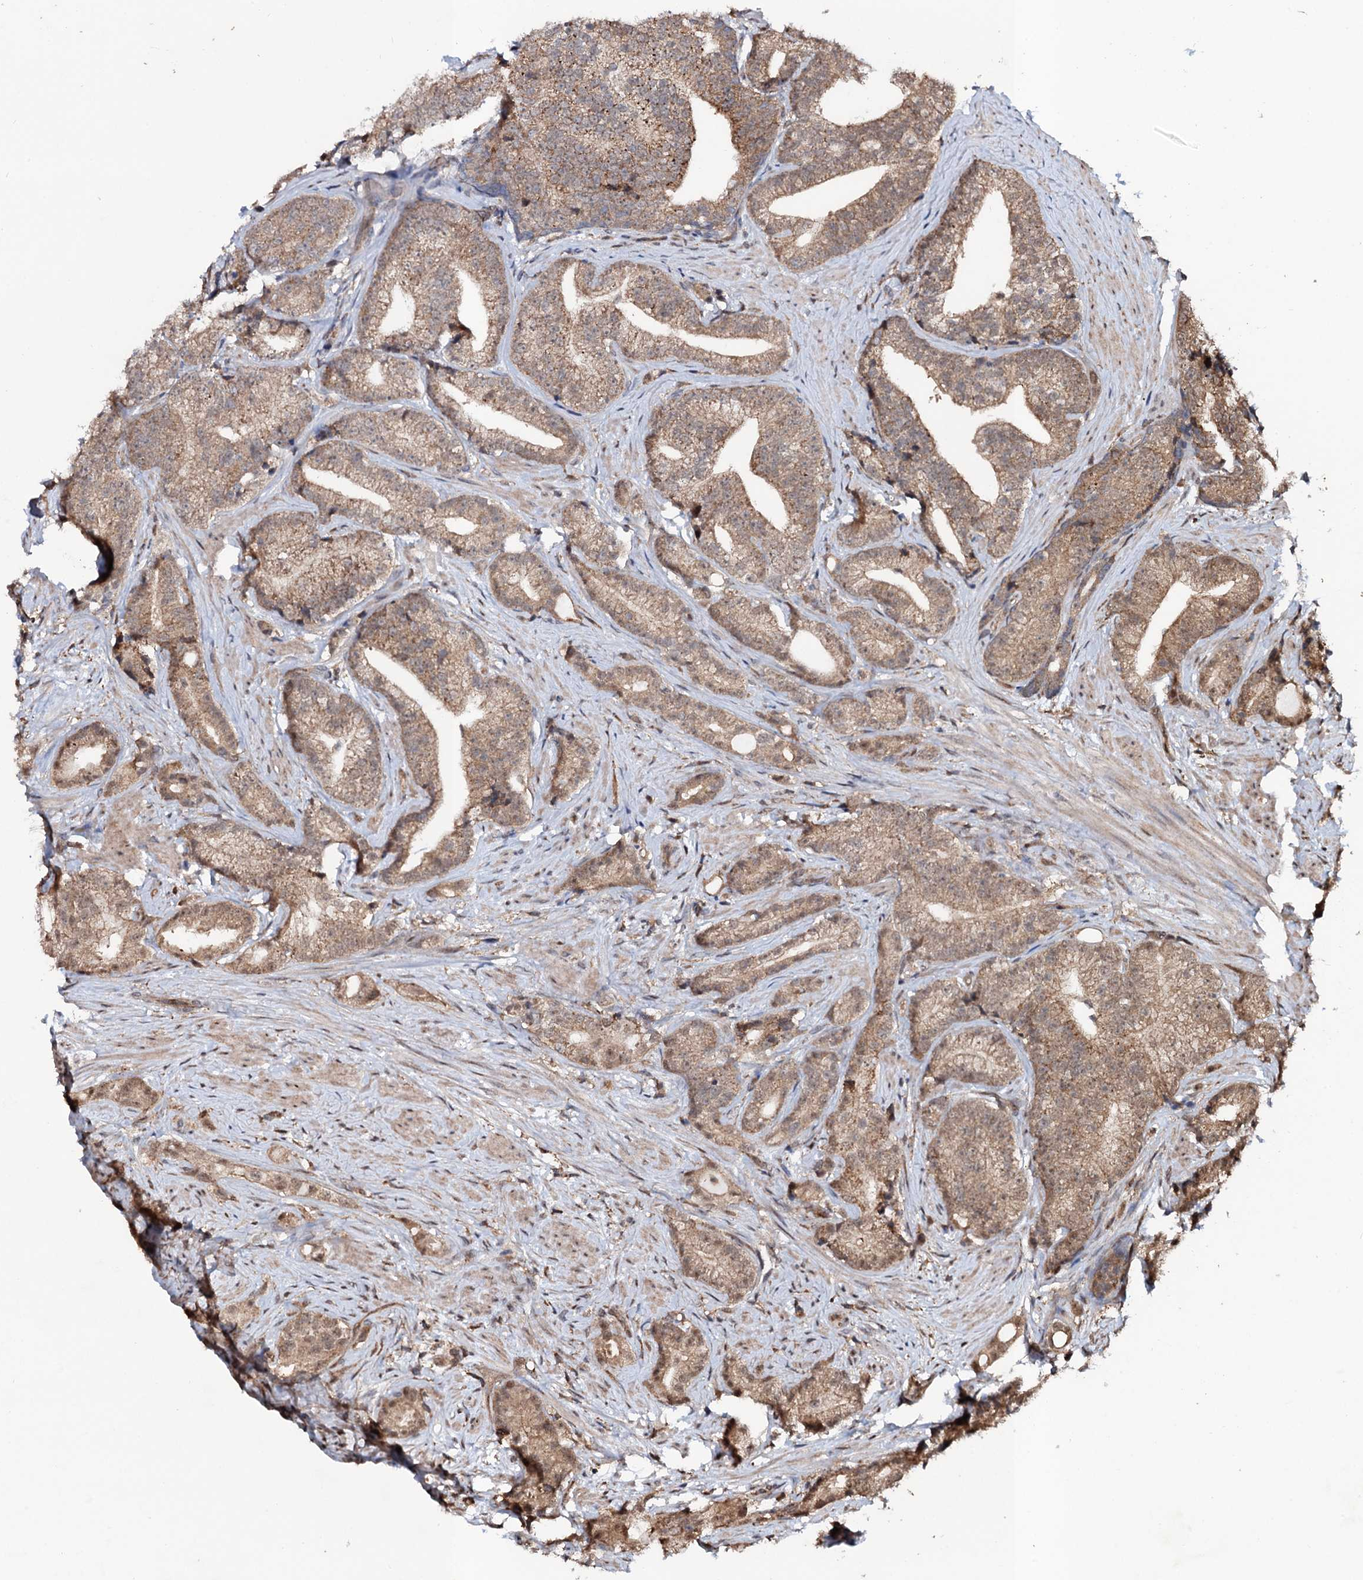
{"staining": {"intensity": "moderate", "quantity": ">75%", "location": "cytoplasmic/membranous"}, "tissue": "prostate cancer", "cell_type": "Tumor cells", "image_type": "cancer", "snomed": [{"axis": "morphology", "description": "Adenocarcinoma, Low grade"}, {"axis": "topography", "description": "Prostate"}], "caption": "Prostate cancer (low-grade adenocarcinoma) tissue shows moderate cytoplasmic/membranous expression in approximately >75% of tumor cells", "gene": "COG6", "patient": {"sex": "male", "age": 71}}